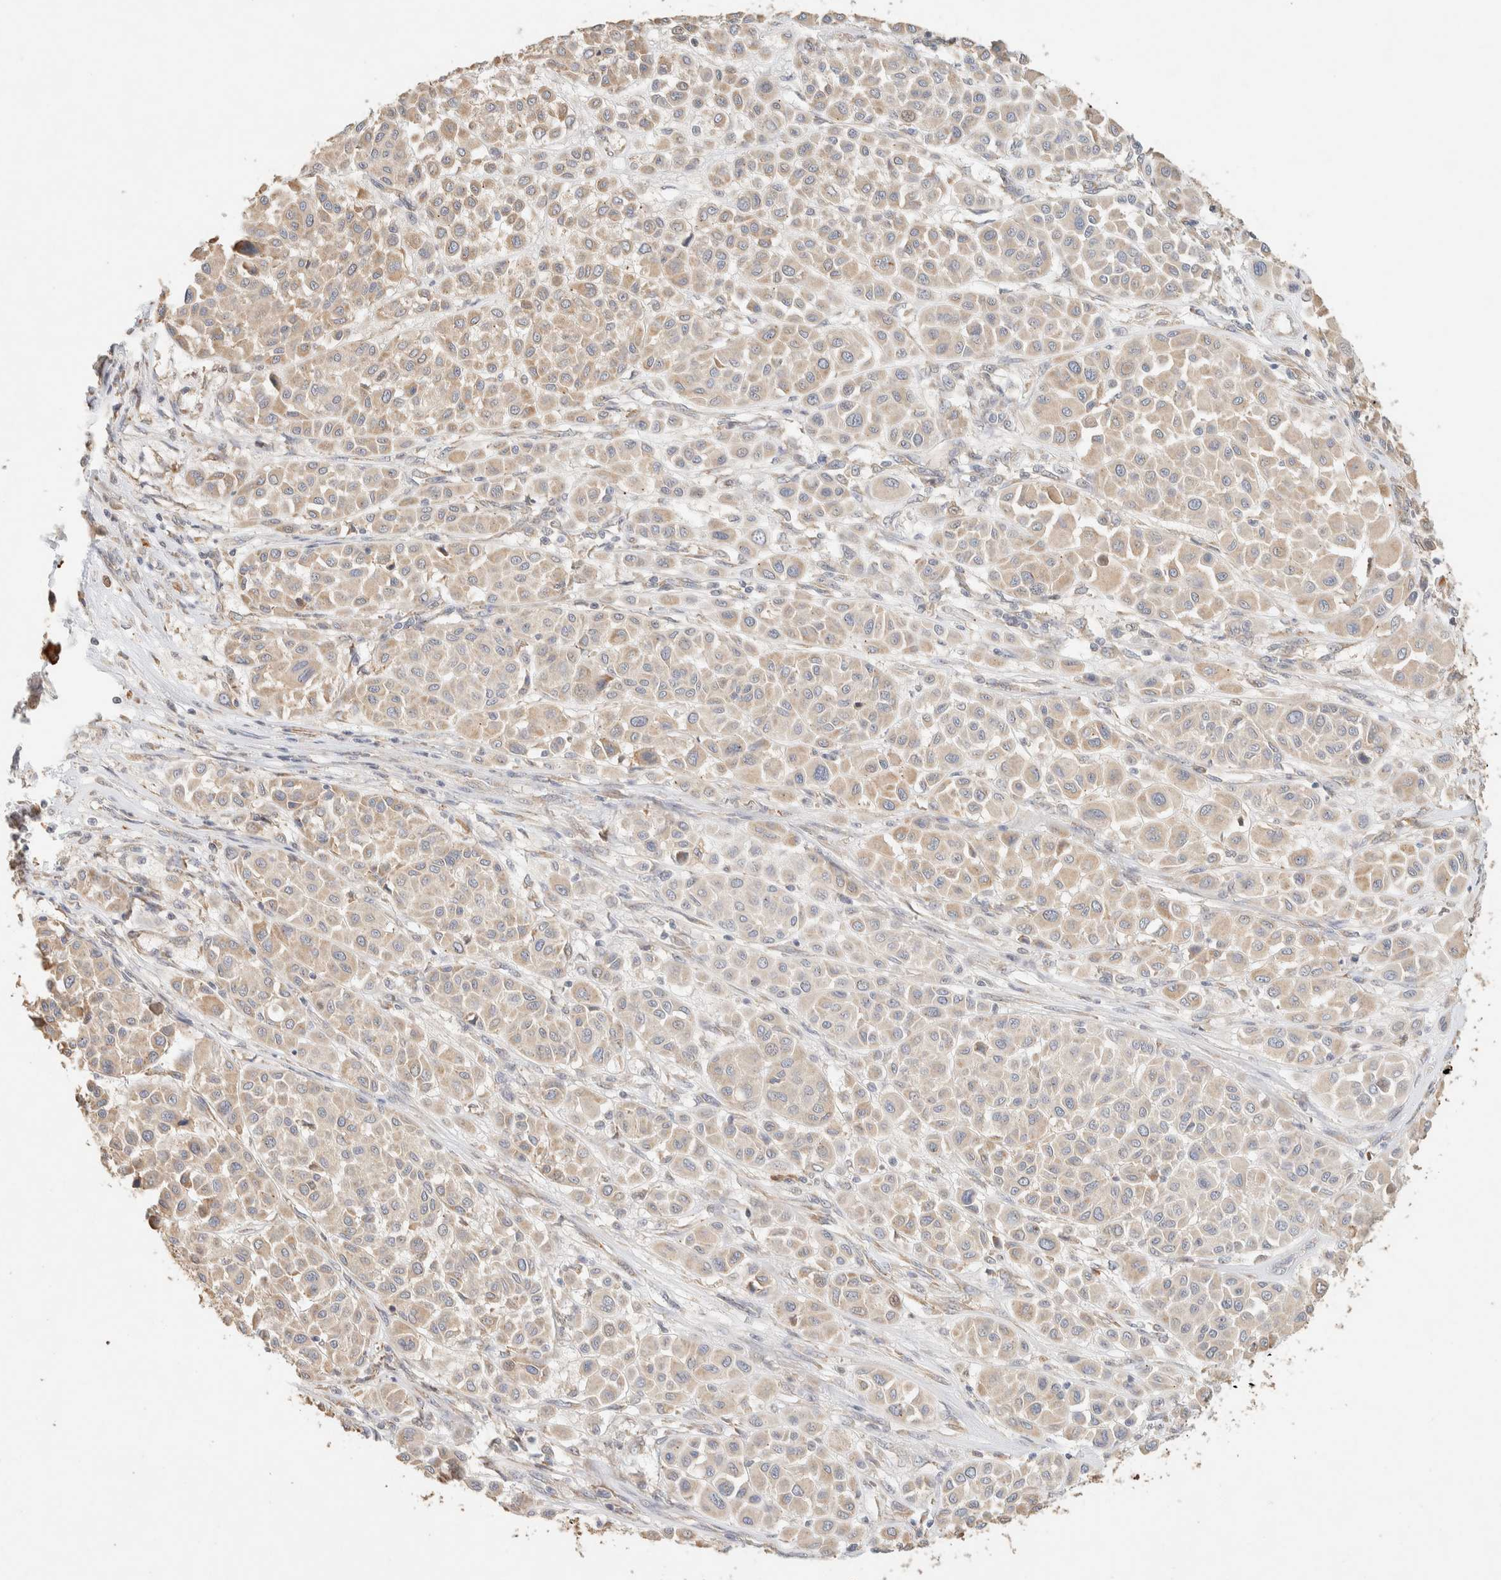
{"staining": {"intensity": "weak", "quantity": ">75%", "location": "cytoplasmic/membranous"}, "tissue": "melanoma", "cell_type": "Tumor cells", "image_type": "cancer", "snomed": [{"axis": "morphology", "description": "Malignant melanoma, Metastatic site"}, {"axis": "topography", "description": "Soft tissue"}], "caption": "About >75% of tumor cells in malignant melanoma (metastatic site) reveal weak cytoplasmic/membranous protein positivity as visualized by brown immunohistochemical staining.", "gene": "TTC3", "patient": {"sex": "male", "age": 41}}